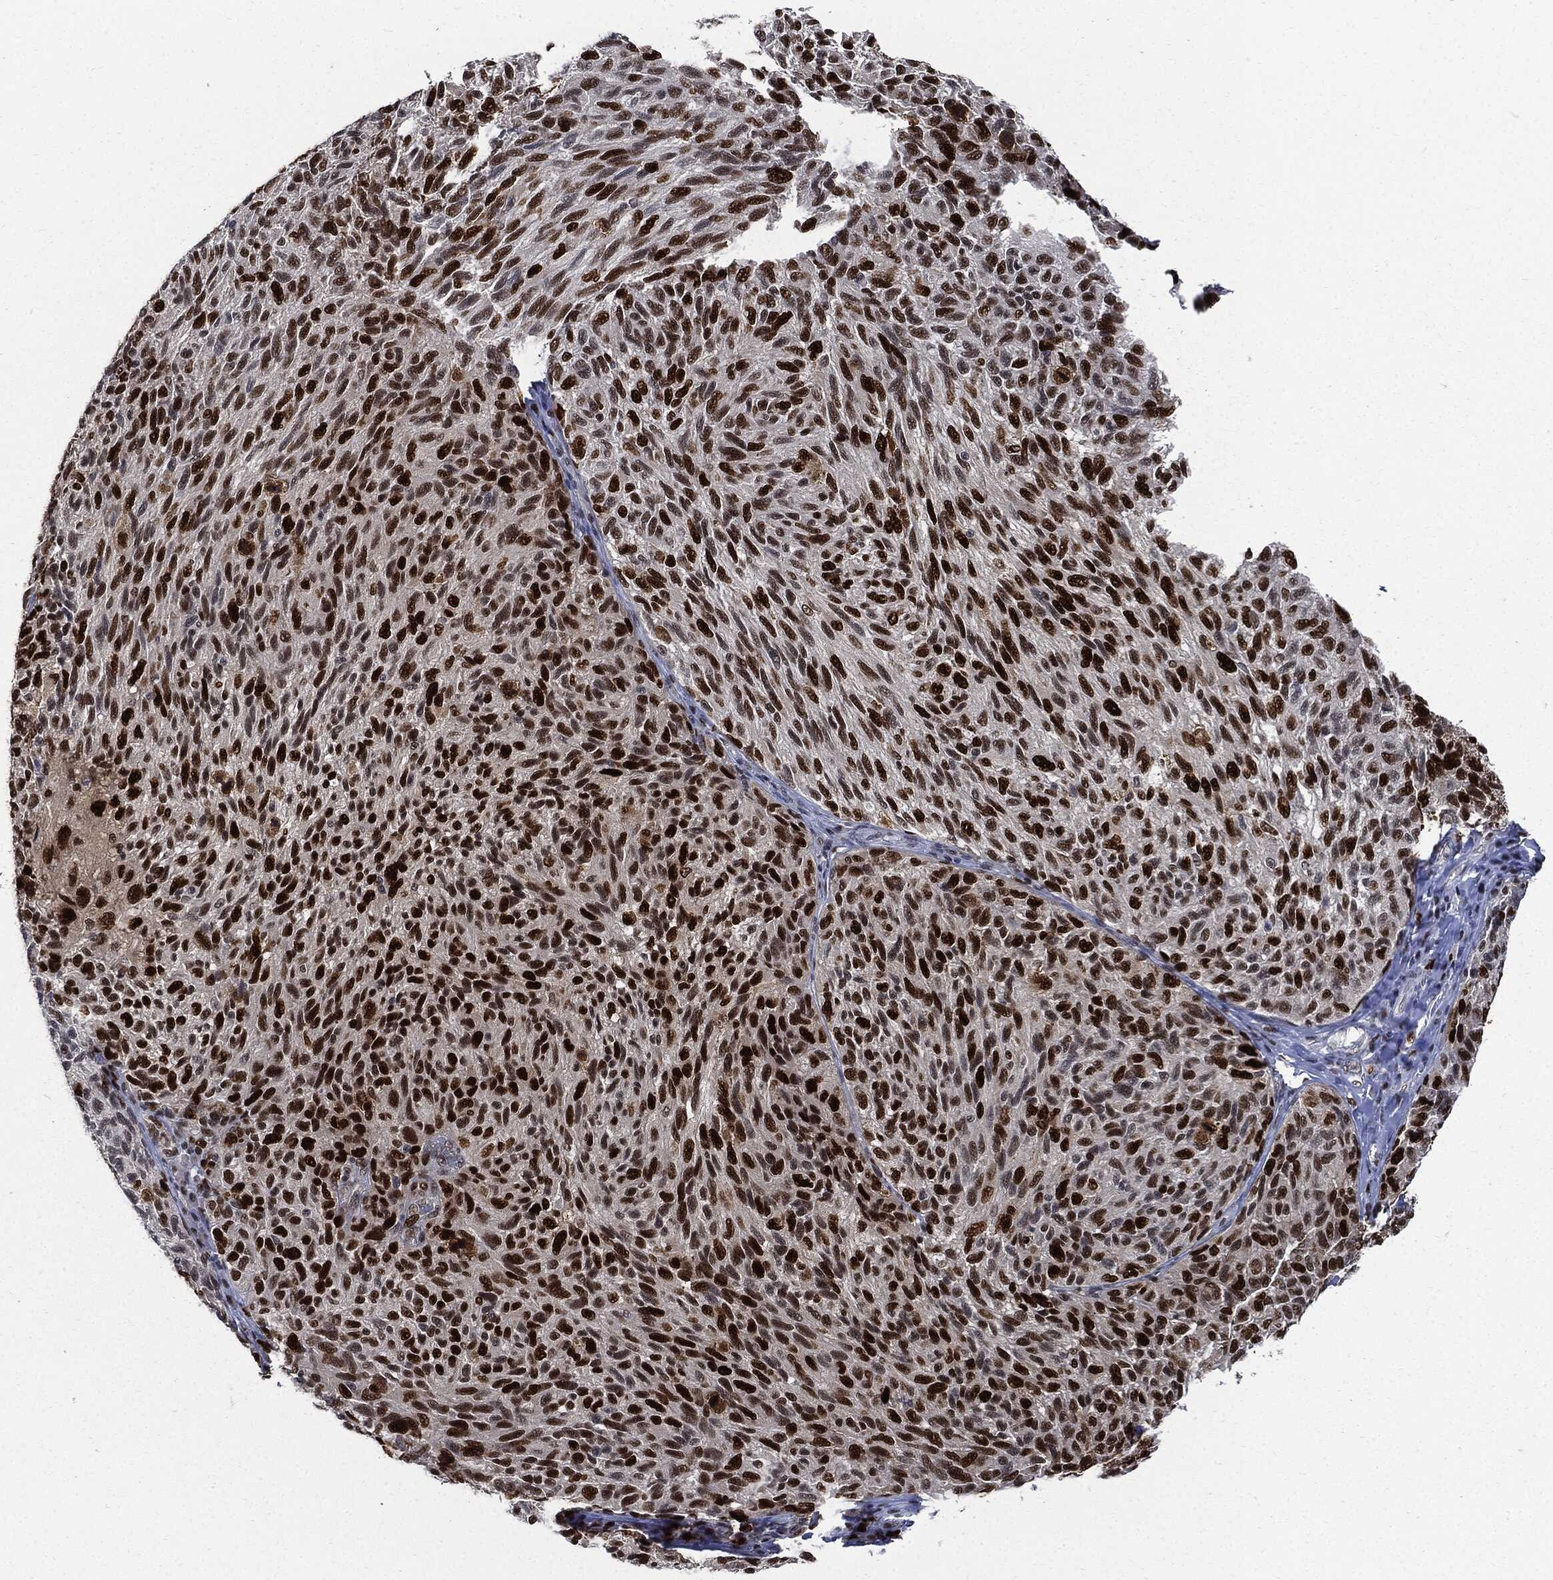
{"staining": {"intensity": "strong", "quantity": ">75%", "location": "nuclear"}, "tissue": "melanoma", "cell_type": "Tumor cells", "image_type": "cancer", "snomed": [{"axis": "morphology", "description": "Malignant melanoma, NOS"}, {"axis": "topography", "description": "Skin"}], "caption": "DAB immunohistochemical staining of melanoma shows strong nuclear protein expression in approximately >75% of tumor cells.", "gene": "PCNA", "patient": {"sex": "female", "age": 73}}